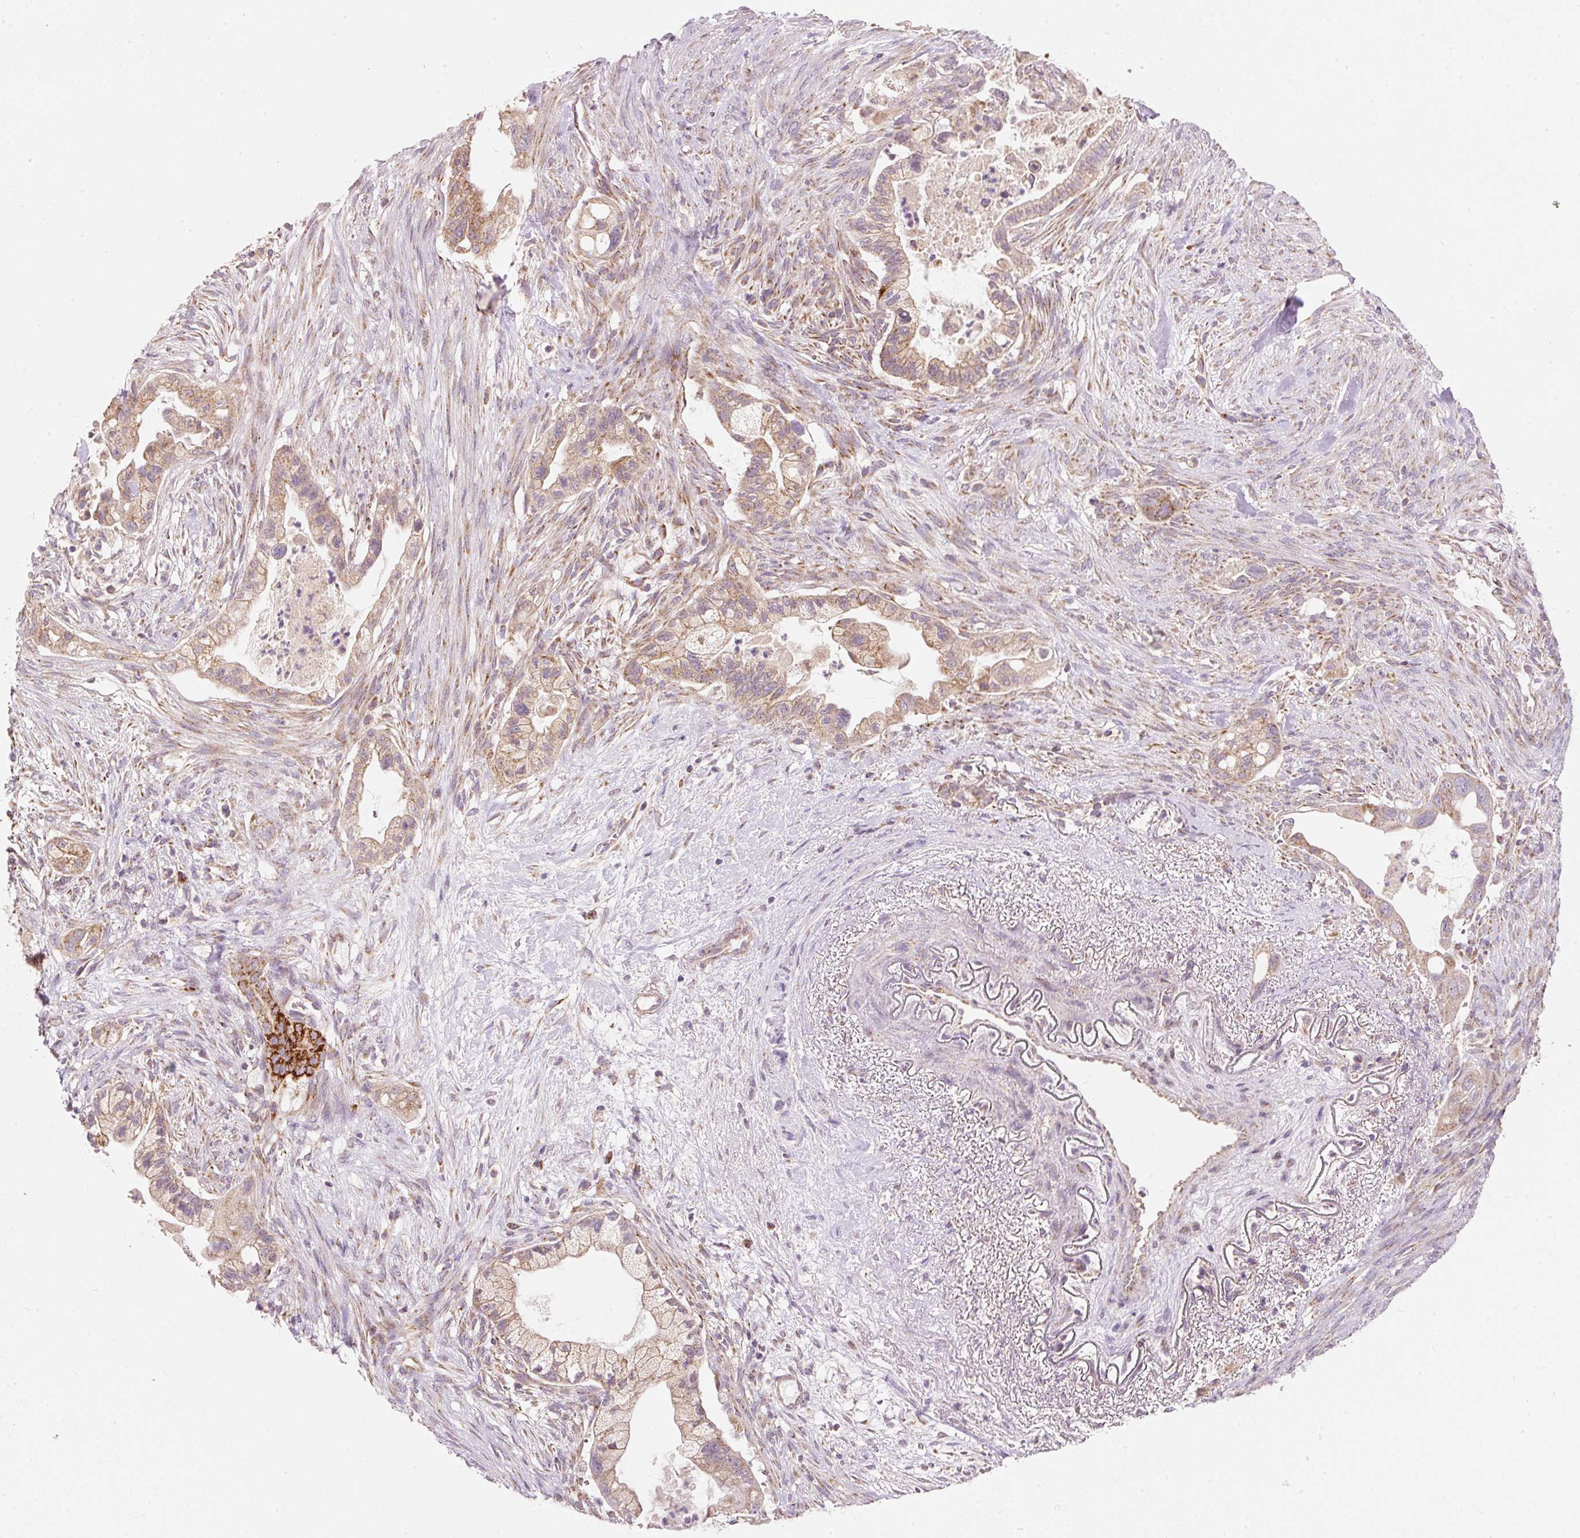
{"staining": {"intensity": "moderate", "quantity": ">75%", "location": "cytoplasmic/membranous"}, "tissue": "pancreatic cancer", "cell_type": "Tumor cells", "image_type": "cancer", "snomed": [{"axis": "morphology", "description": "Adenocarcinoma, NOS"}, {"axis": "topography", "description": "Pancreas"}], "caption": "Immunohistochemical staining of adenocarcinoma (pancreatic) reveals medium levels of moderate cytoplasmic/membranous protein staining in approximately >75% of tumor cells.", "gene": "FAM78B", "patient": {"sex": "male", "age": 44}}